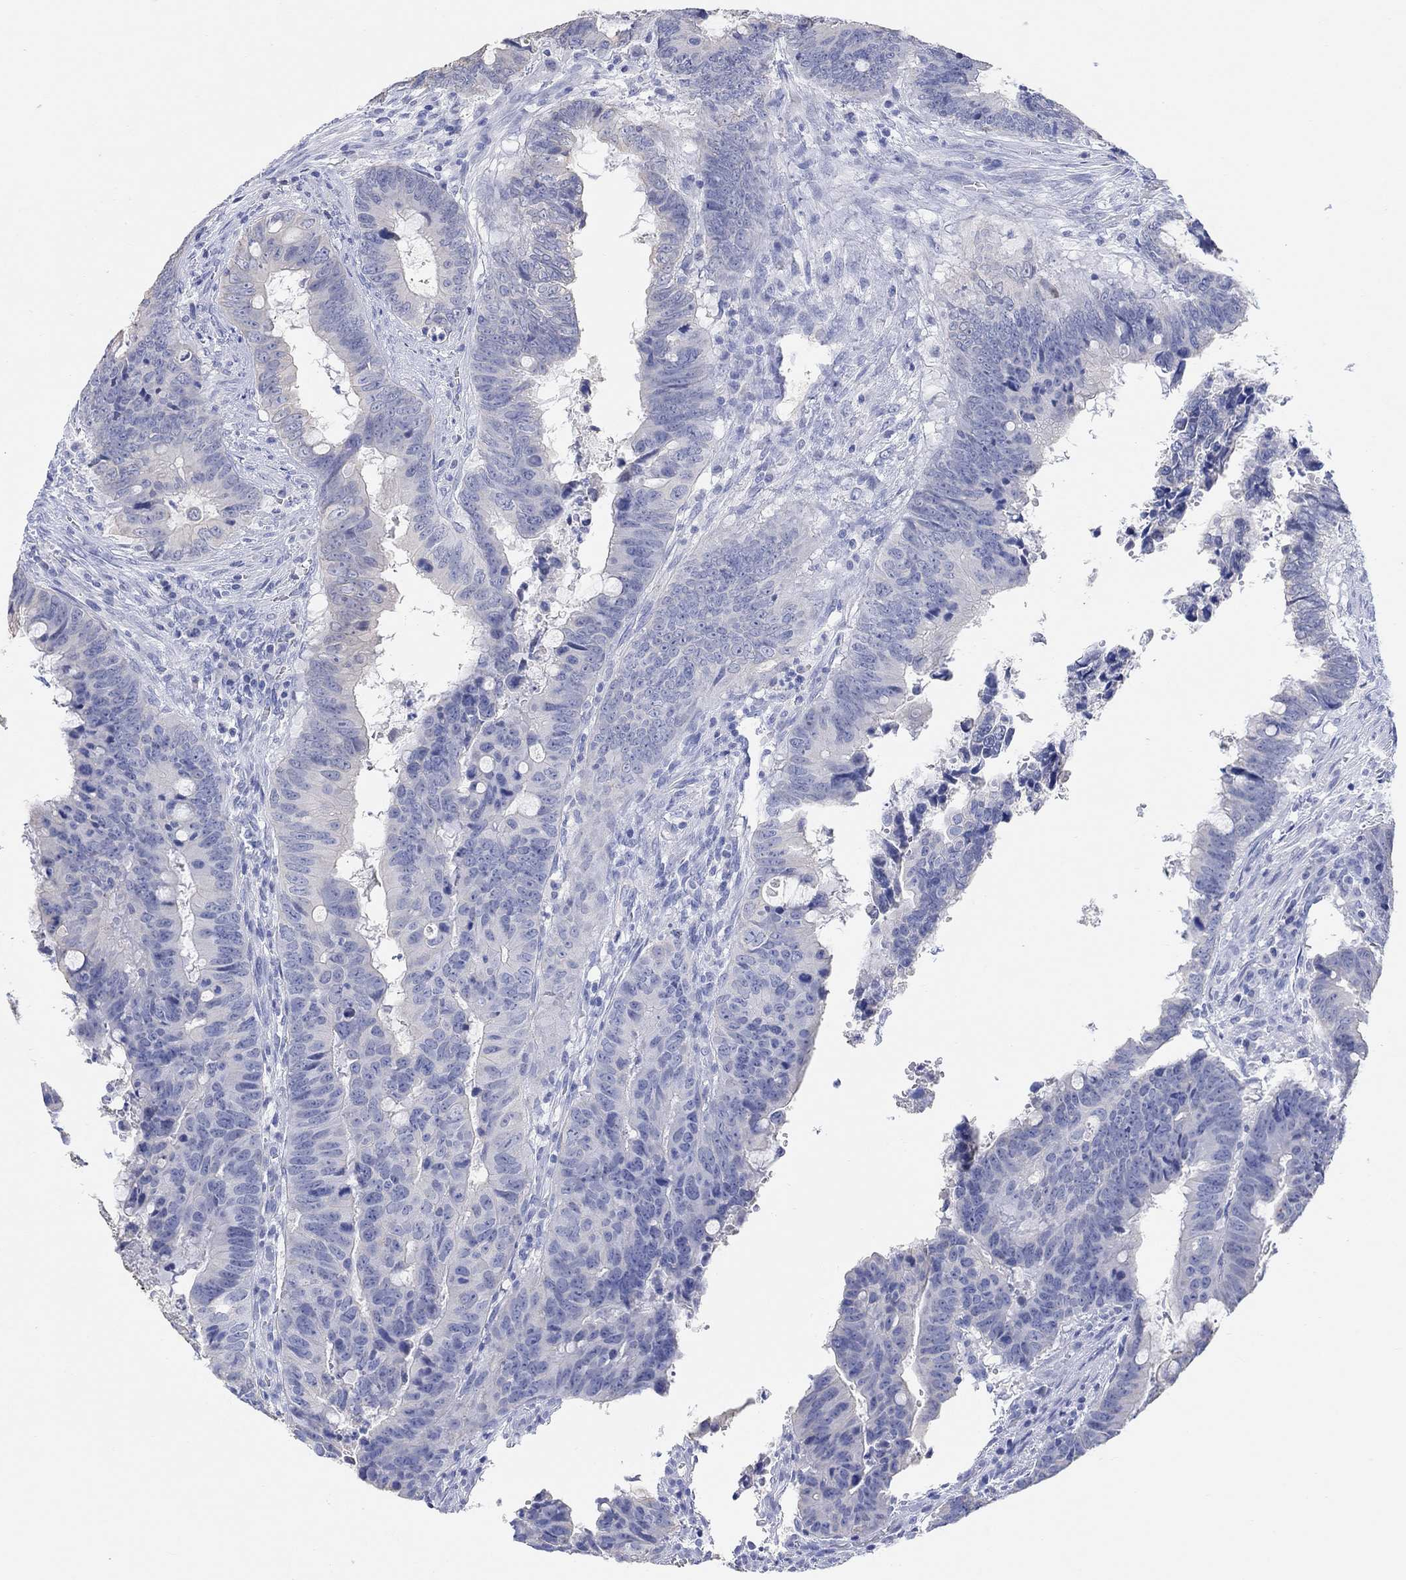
{"staining": {"intensity": "negative", "quantity": "none", "location": "none"}, "tissue": "colorectal cancer", "cell_type": "Tumor cells", "image_type": "cancer", "snomed": [{"axis": "morphology", "description": "Adenocarcinoma, NOS"}, {"axis": "topography", "description": "Colon"}], "caption": "This is a histopathology image of immunohistochemistry (IHC) staining of colorectal cancer (adenocarcinoma), which shows no positivity in tumor cells. (DAB (3,3'-diaminobenzidine) immunohistochemistry (IHC) with hematoxylin counter stain).", "gene": "TYR", "patient": {"sex": "female", "age": 82}}